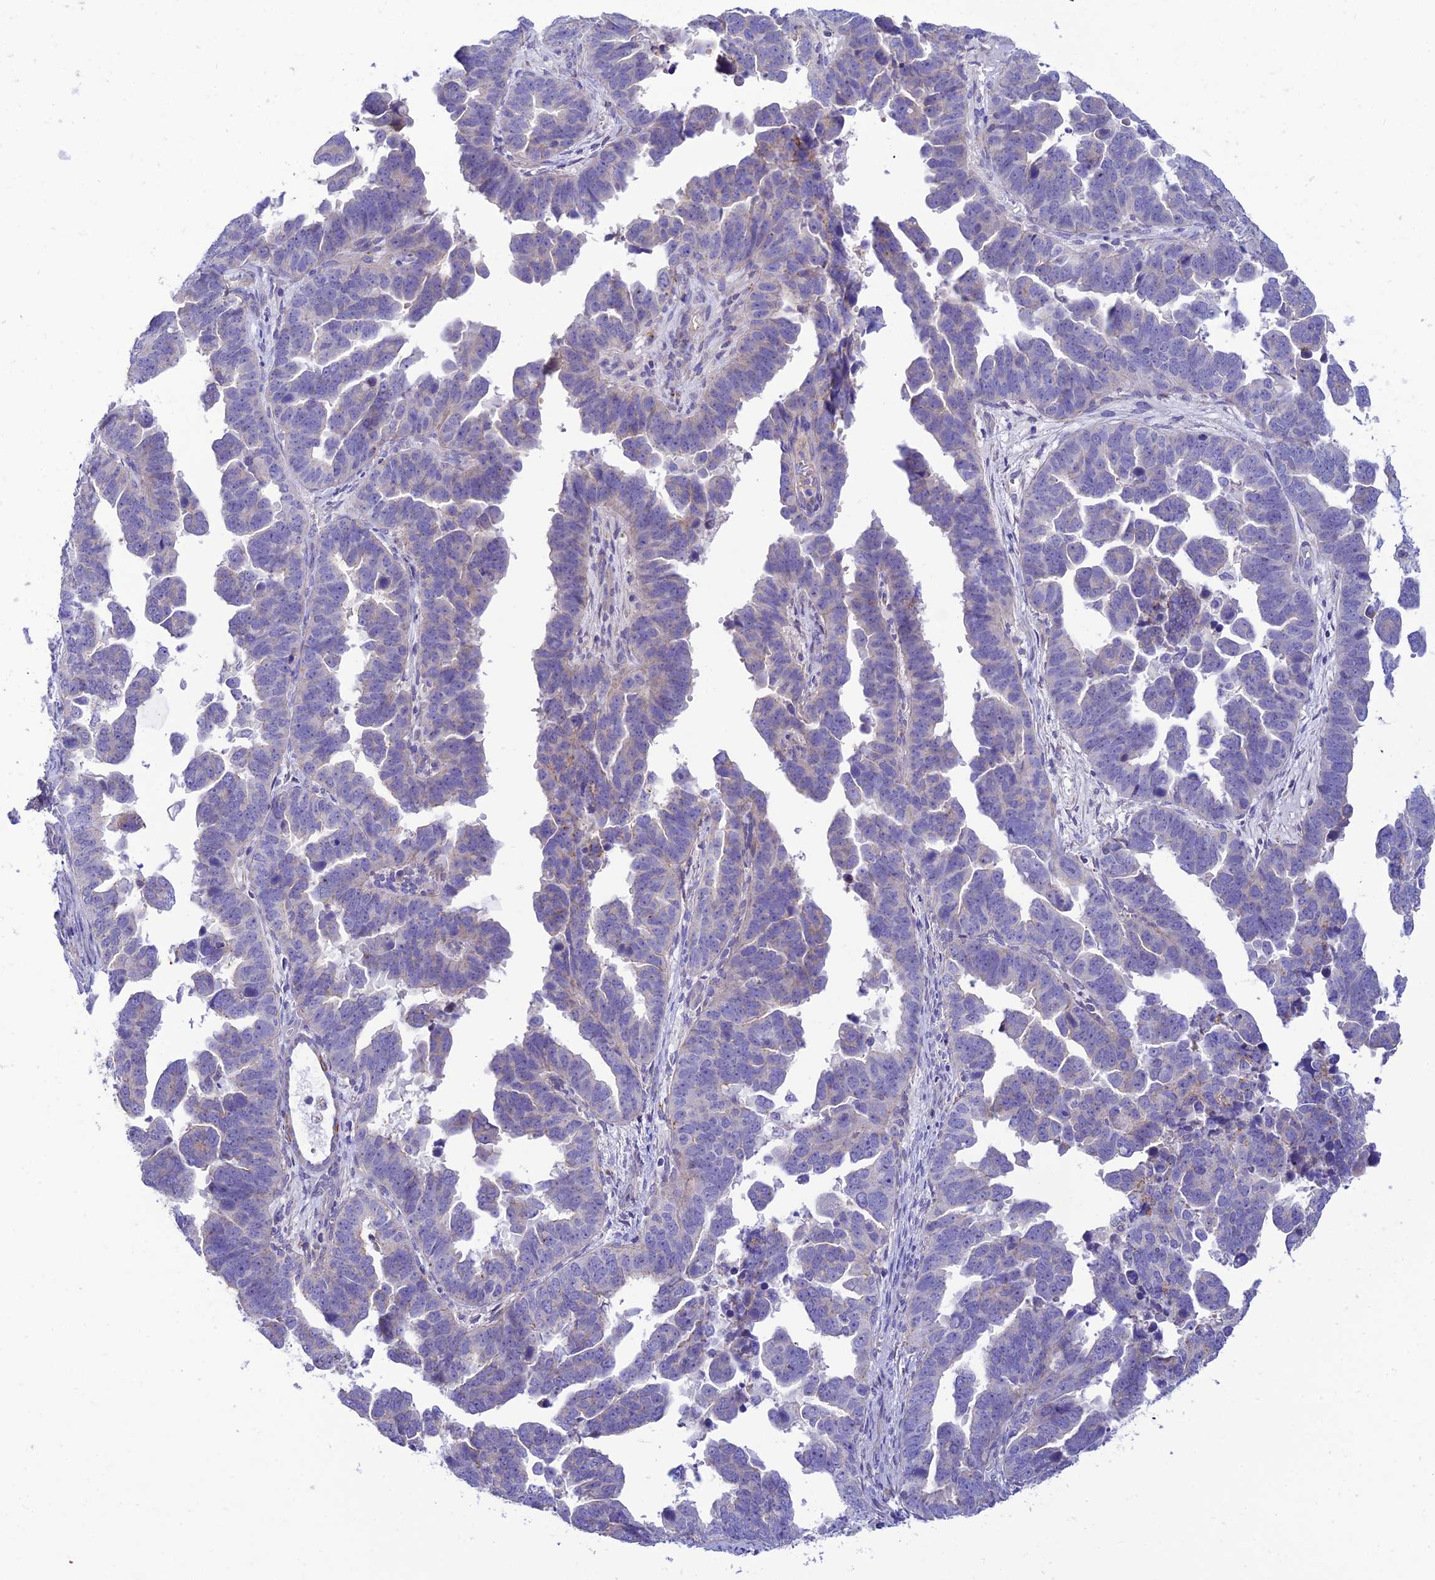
{"staining": {"intensity": "negative", "quantity": "none", "location": "none"}, "tissue": "endometrial cancer", "cell_type": "Tumor cells", "image_type": "cancer", "snomed": [{"axis": "morphology", "description": "Adenocarcinoma, NOS"}, {"axis": "topography", "description": "Endometrium"}], "caption": "Immunohistochemistry (IHC) histopathology image of neoplastic tissue: adenocarcinoma (endometrial) stained with DAB (3,3'-diaminobenzidine) demonstrates no significant protein expression in tumor cells.", "gene": "CCDC157", "patient": {"sex": "female", "age": 75}}